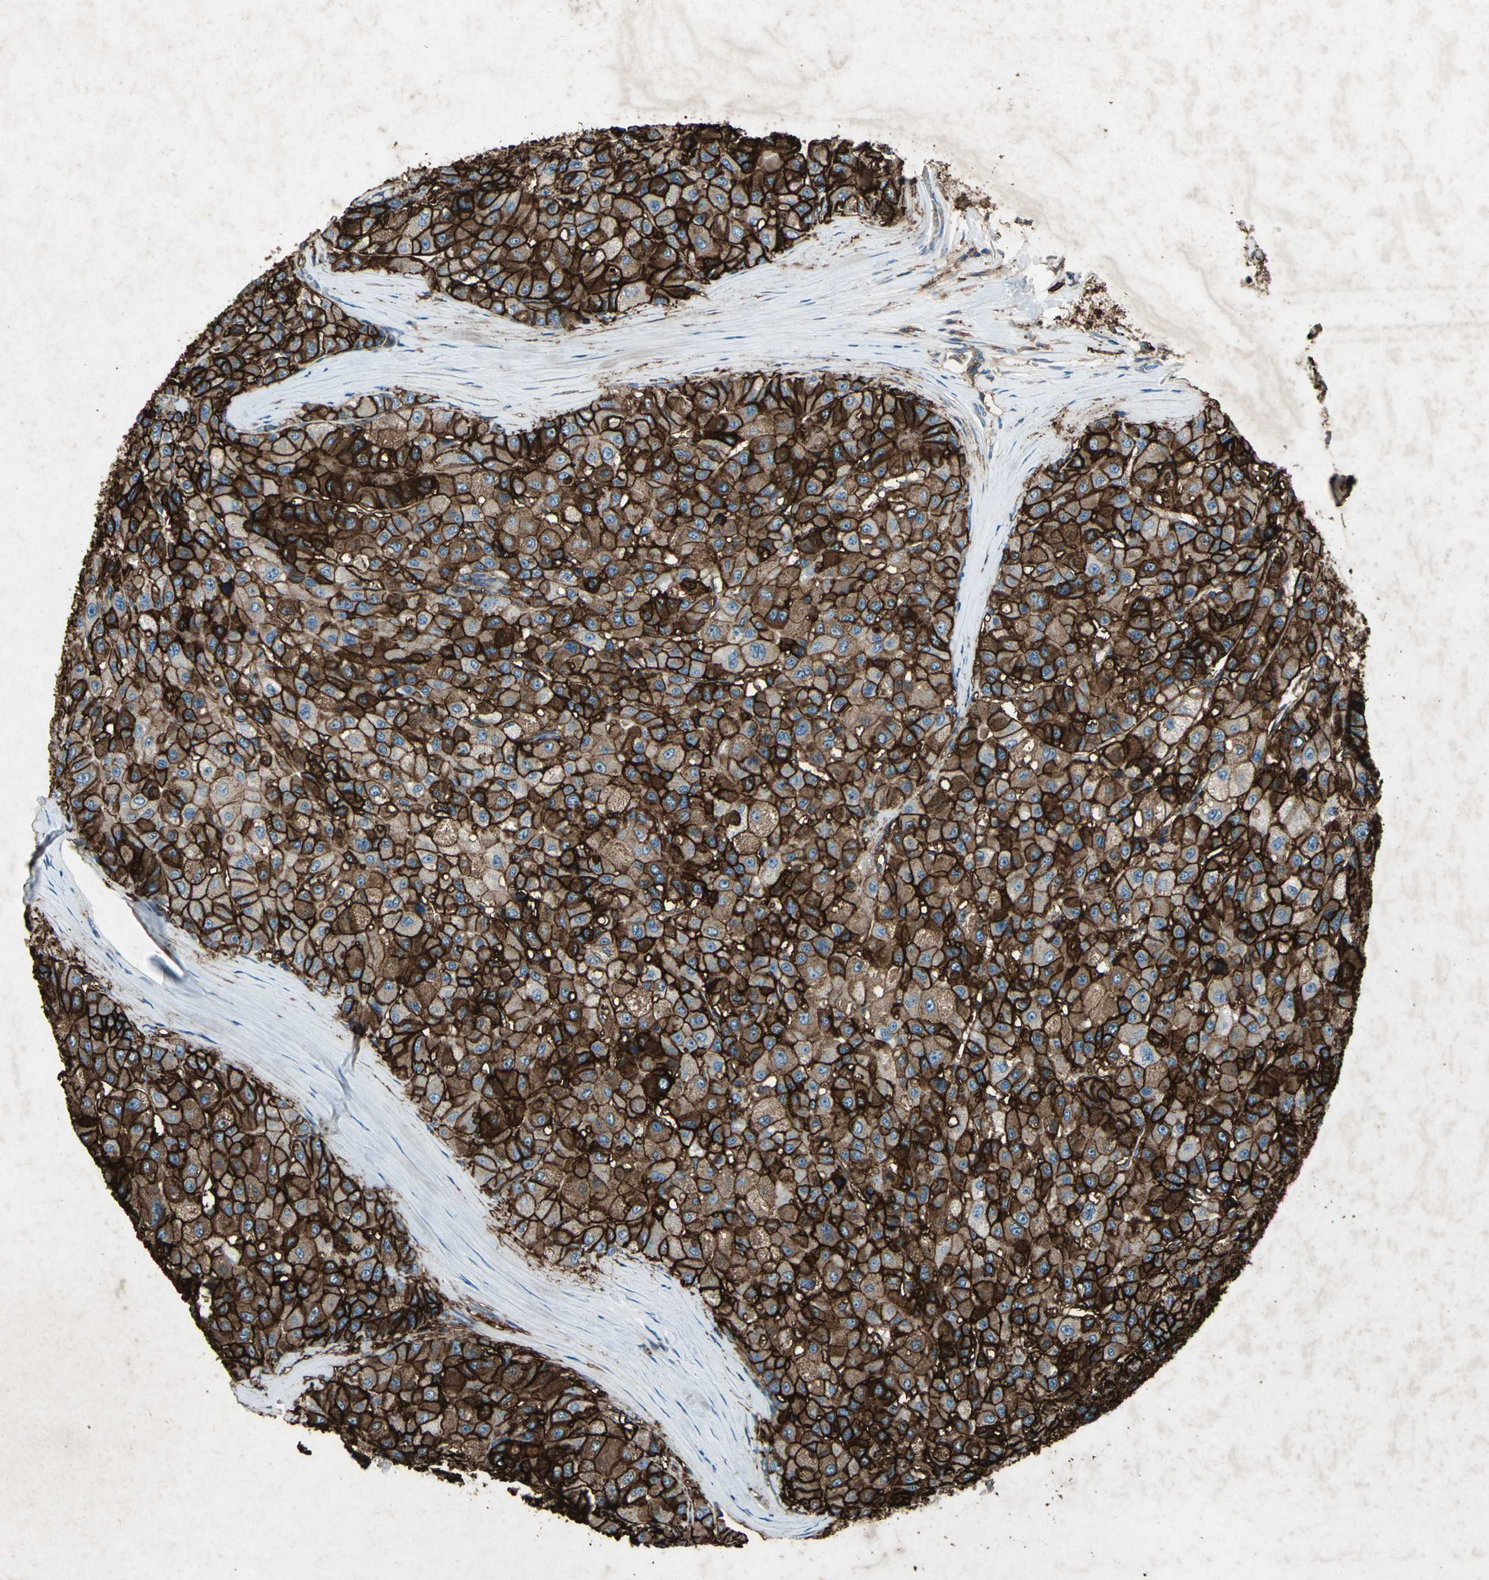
{"staining": {"intensity": "strong", "quantity": ">75%", "location": "cytoplasmic/membranous"}, "tissue": "liver cancer", "cell_type": "Tumor cells", "image_type": "cancer", "snomed": [{"axis": "morphology", "description": "Carcinoma, Hepatocellular, NOS"}, {"axis": "topography", "description": "Liver"}], "caption": "Immunohistochemical staining of human liver cancer (hepatocellular carcinoma) reveals high levels of strong cytoplasmic/membranous staining in approximately >75% of tumor cells.", "gene": "CCR6", "patient": {"sex": "male", "age": 80}}